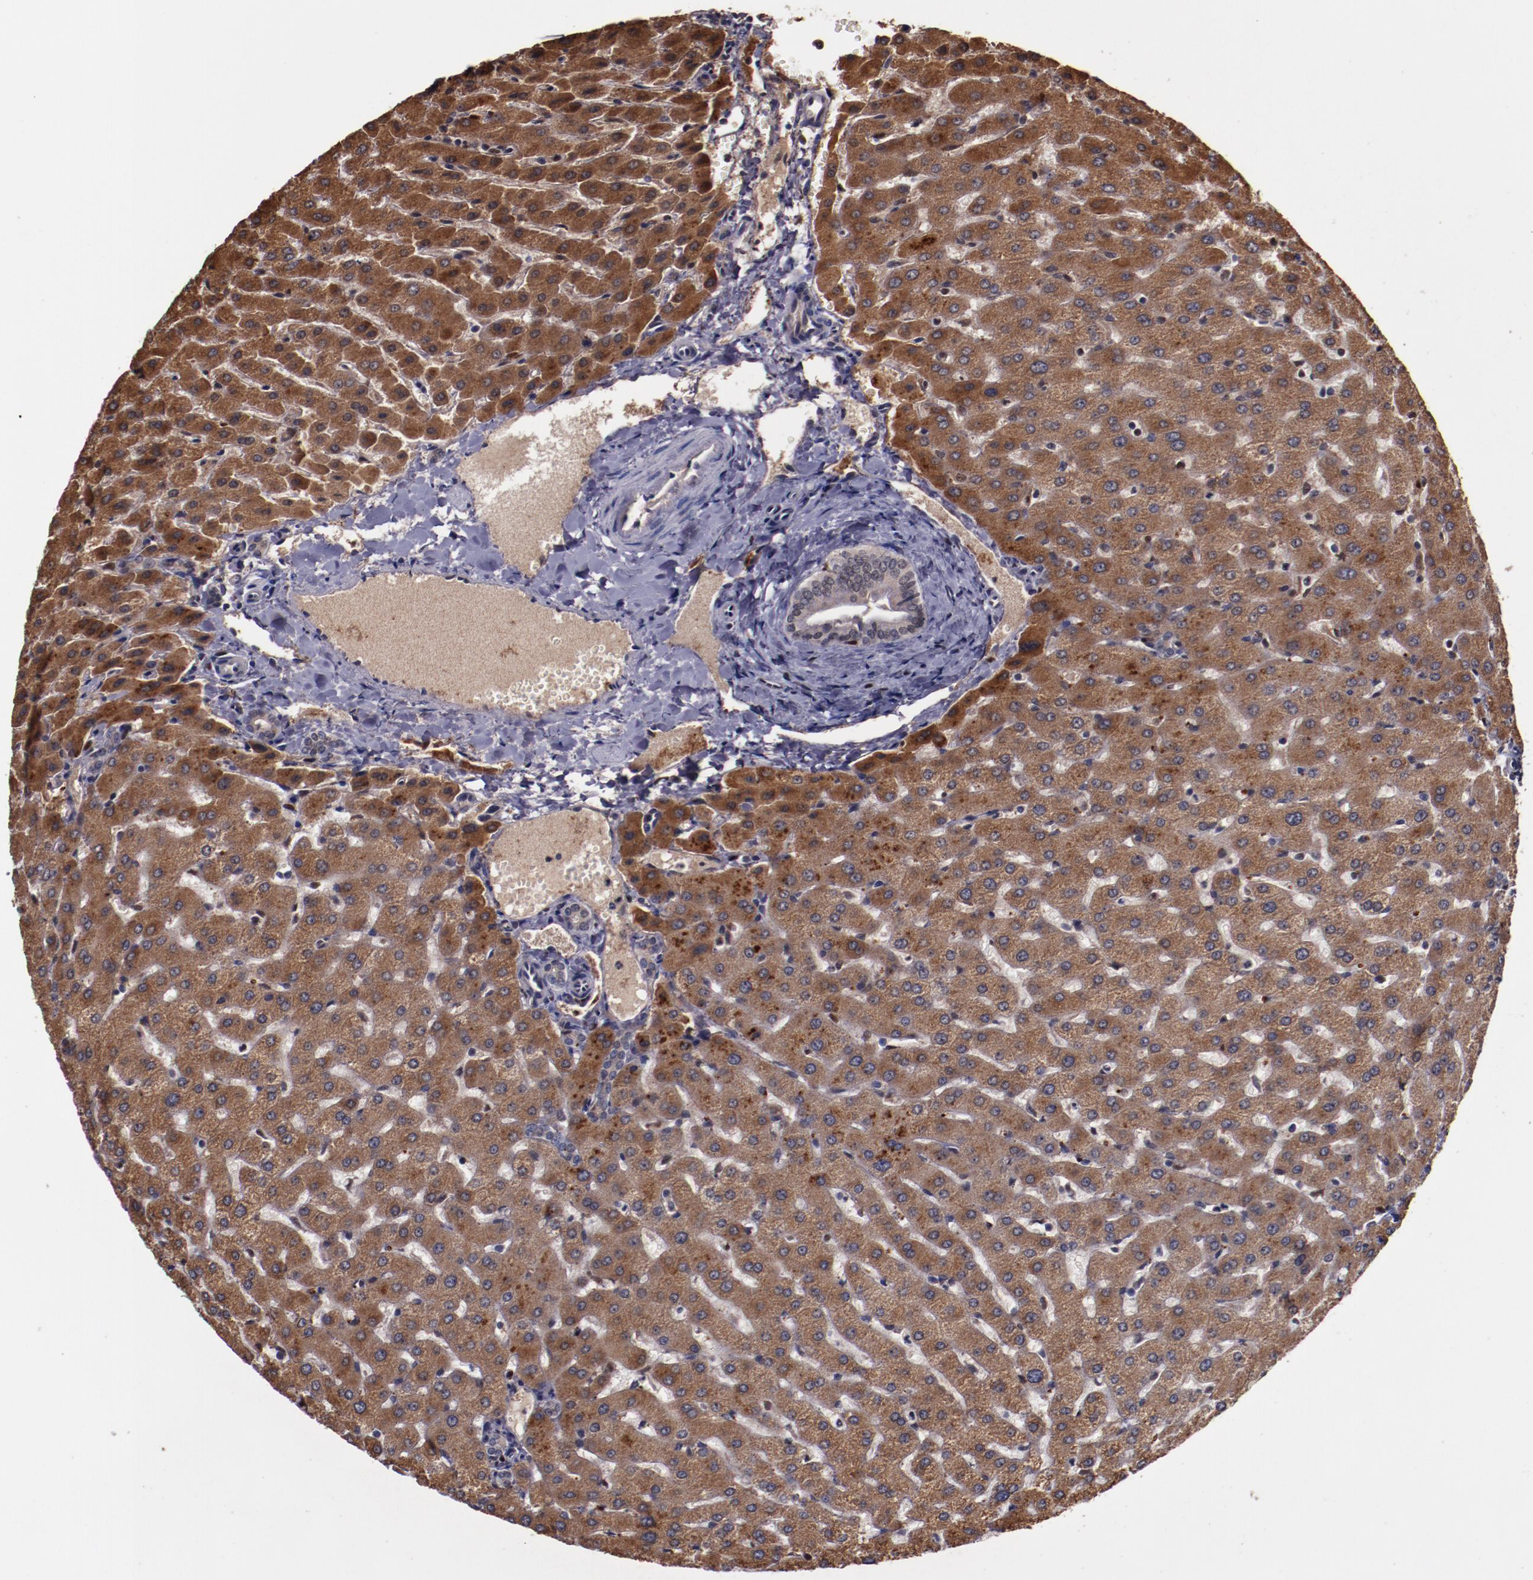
{"staining": {"intensity": "weak", "quantity": ">75%", "location": "cytoplasmic/membranous"}, "tissue": "liver", "cell_type": "Cholangiocytes", "image_type": "normal", "snomed": [{"axis": "morphology", "description": "Normal tissue, NOS"}, {"axis": "morphology", "description": "Fibrosis, NOS"}, {"axis": "topography", "description": "Liver"}], "caption": "Immunohistochemistry photomicrograph of benign liver: human liver stained using immunohistochemistry (IHC) shows low levels of weak protein expression localized specifically in the cytoplasmic/membranous of cholangiocytes, appearing as a cytoplasmic/membranous brown color.", "gene": "CHEK2", "patient": {"sex": "female", "age": 29}}